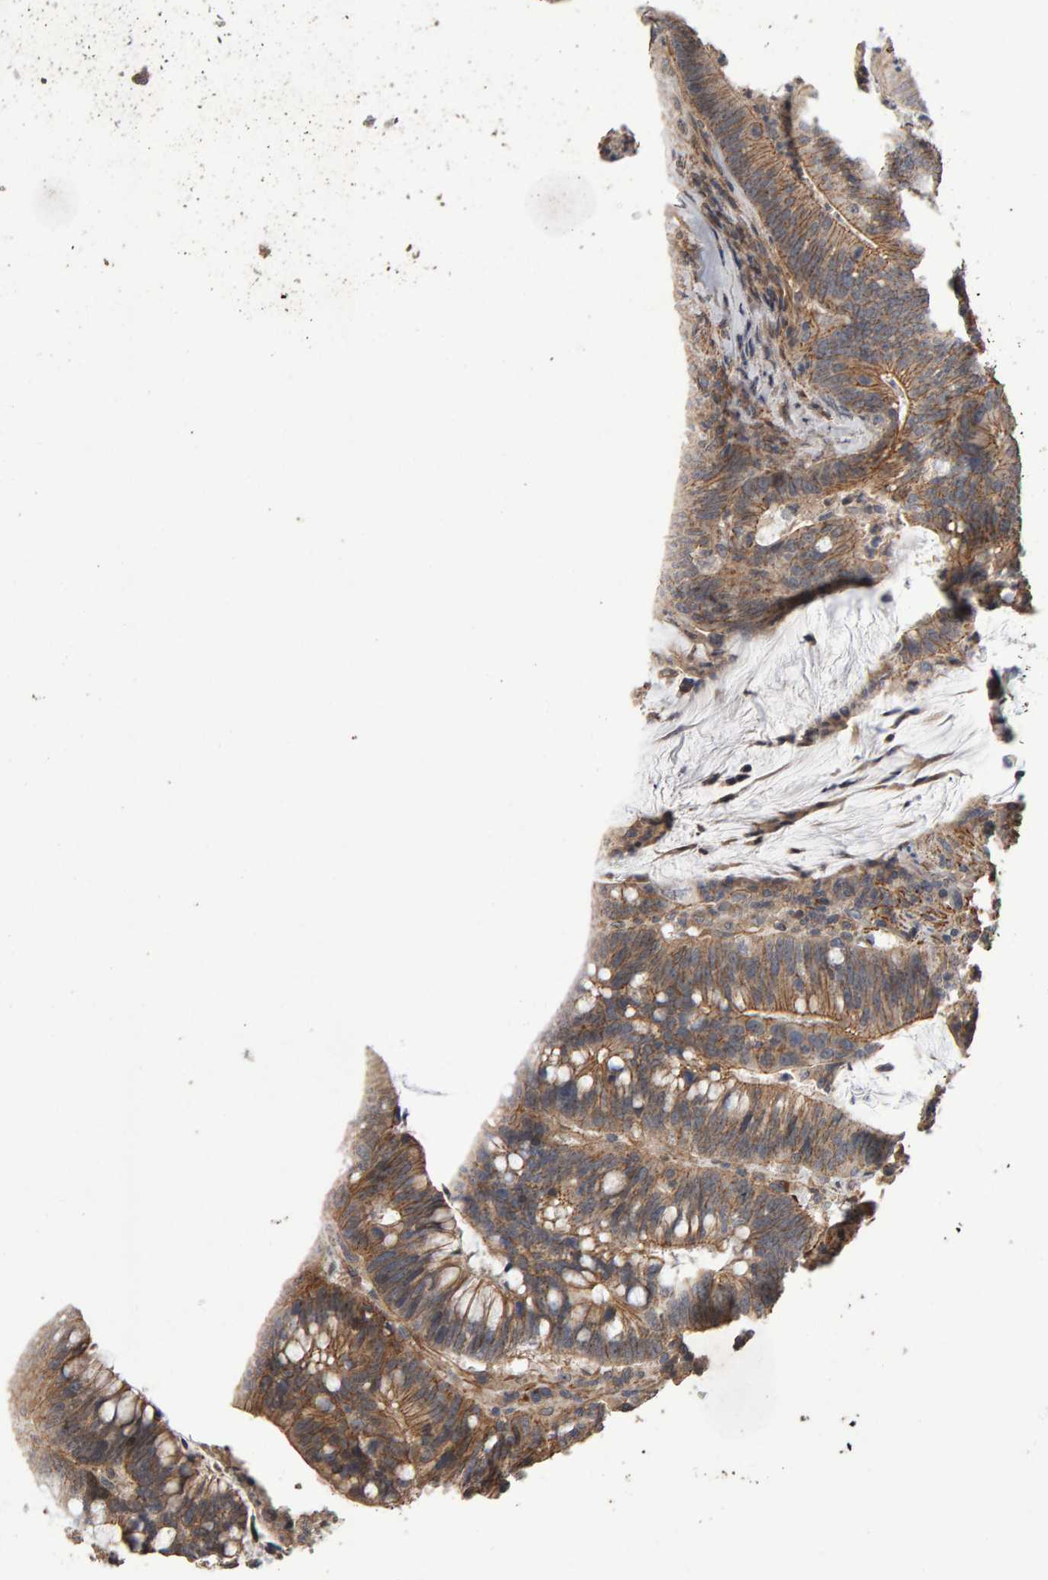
{"staining": {"intensity": "moderate", "quantity": ">75%", "location": "cytoplasmic/membranous"}, "tissue": "colorectal cancer", "cell_type": "Tumor cells", "image_type": "cancer", "snomed": [{"axis": "morphology", "description": "Adenocarcinoma, NOS"}, {"axis": "topography", "description": "Colon"}], "caption": "Immunohistochemistry histopathology image of neoplastic tissue: human colorectal adenocarcinoma stained using immunohistochemistry (IHC) displays medium levels of moderate protein expression localized specifically in the cytoplasmic/membranous of tumor cells, appearing as a cytoplasmic/membranous brown color.", "gene": "SCRIB", "patient": {"sex": "female", "age": 66}}